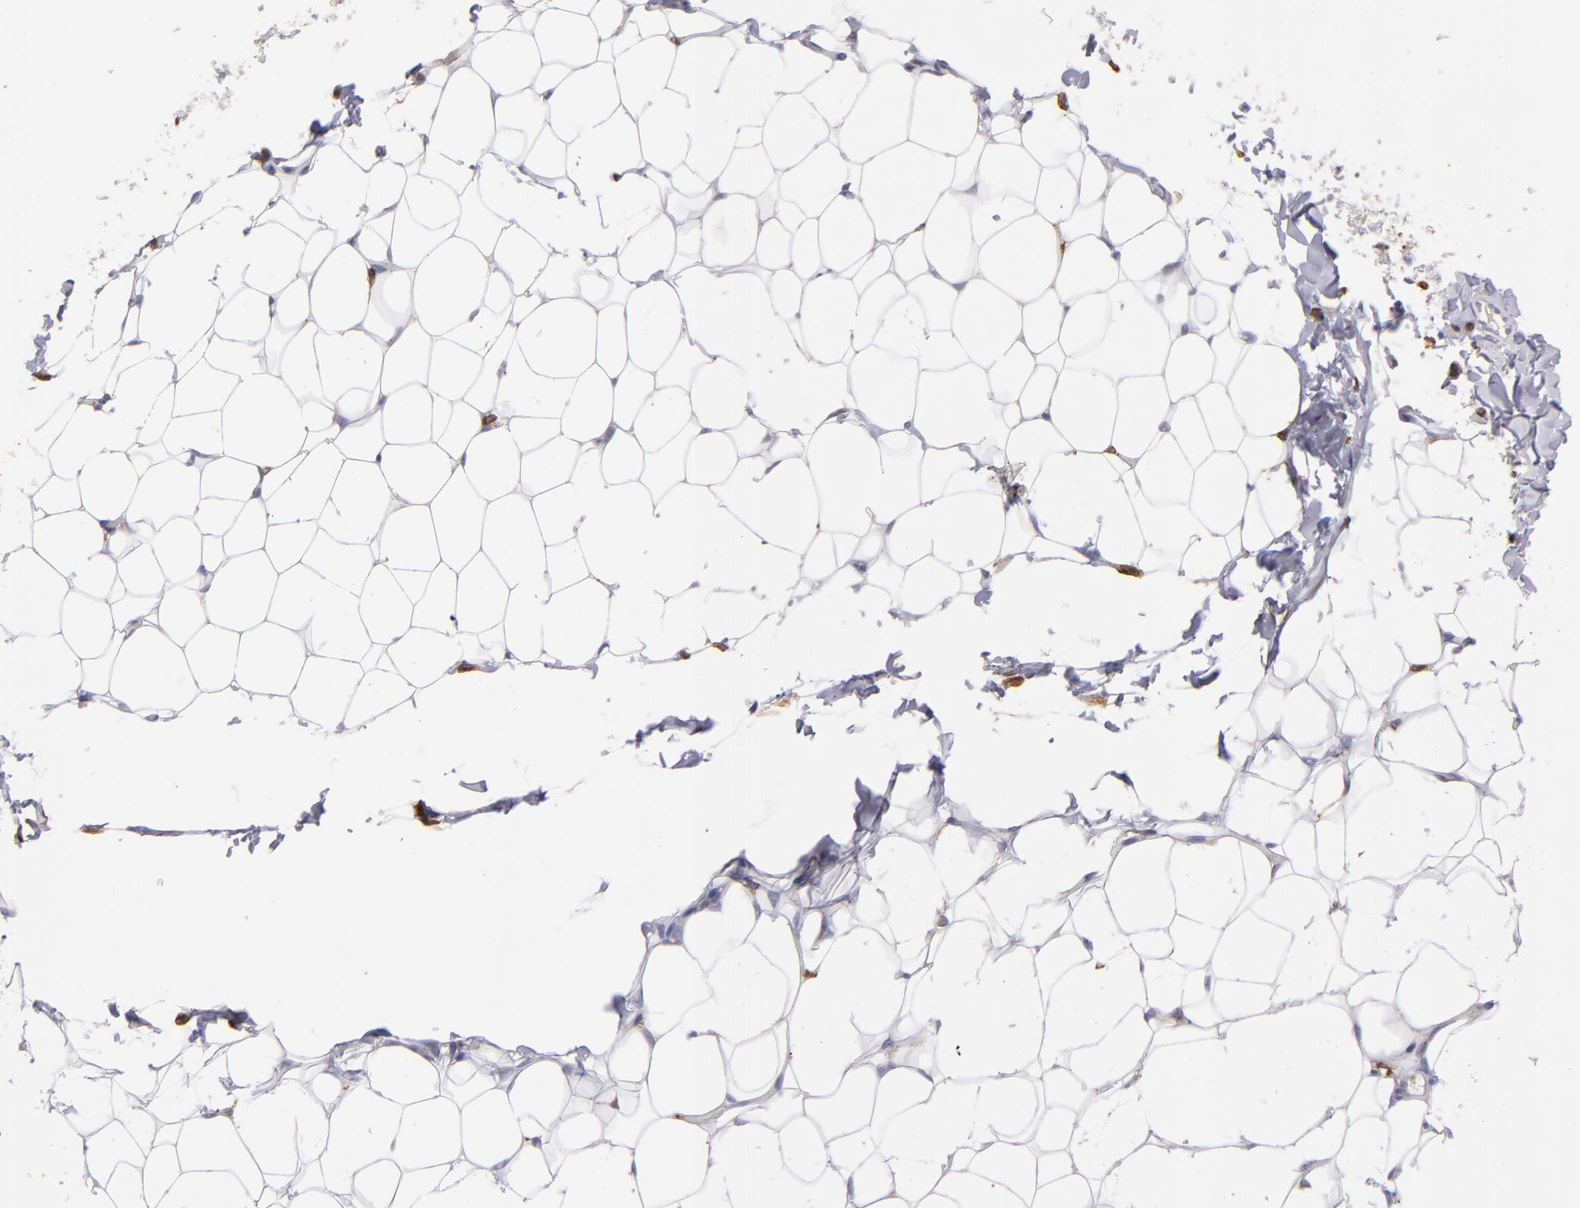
{"staining": {"intensity": "negative", "quantity": "none", "location": "none"}, "tissue": "adipose tissue", "cell_type": "Adipocytes", "image_type": "normal", "snomed": [{"axis": "morphology", "description": "Normal tissue, NOS"}, {"axis": "topography", "description": "Soft tissue"}], "caption": "Adipocytes show no significant protein staining in unremarkable adipose tissue. (Brightfield microscopy of DAB (3,3'-diaminobenzidine) IHC at high magnification).", "gene": "PTGS1", "patient": {"sex": "male", "age": 26}}